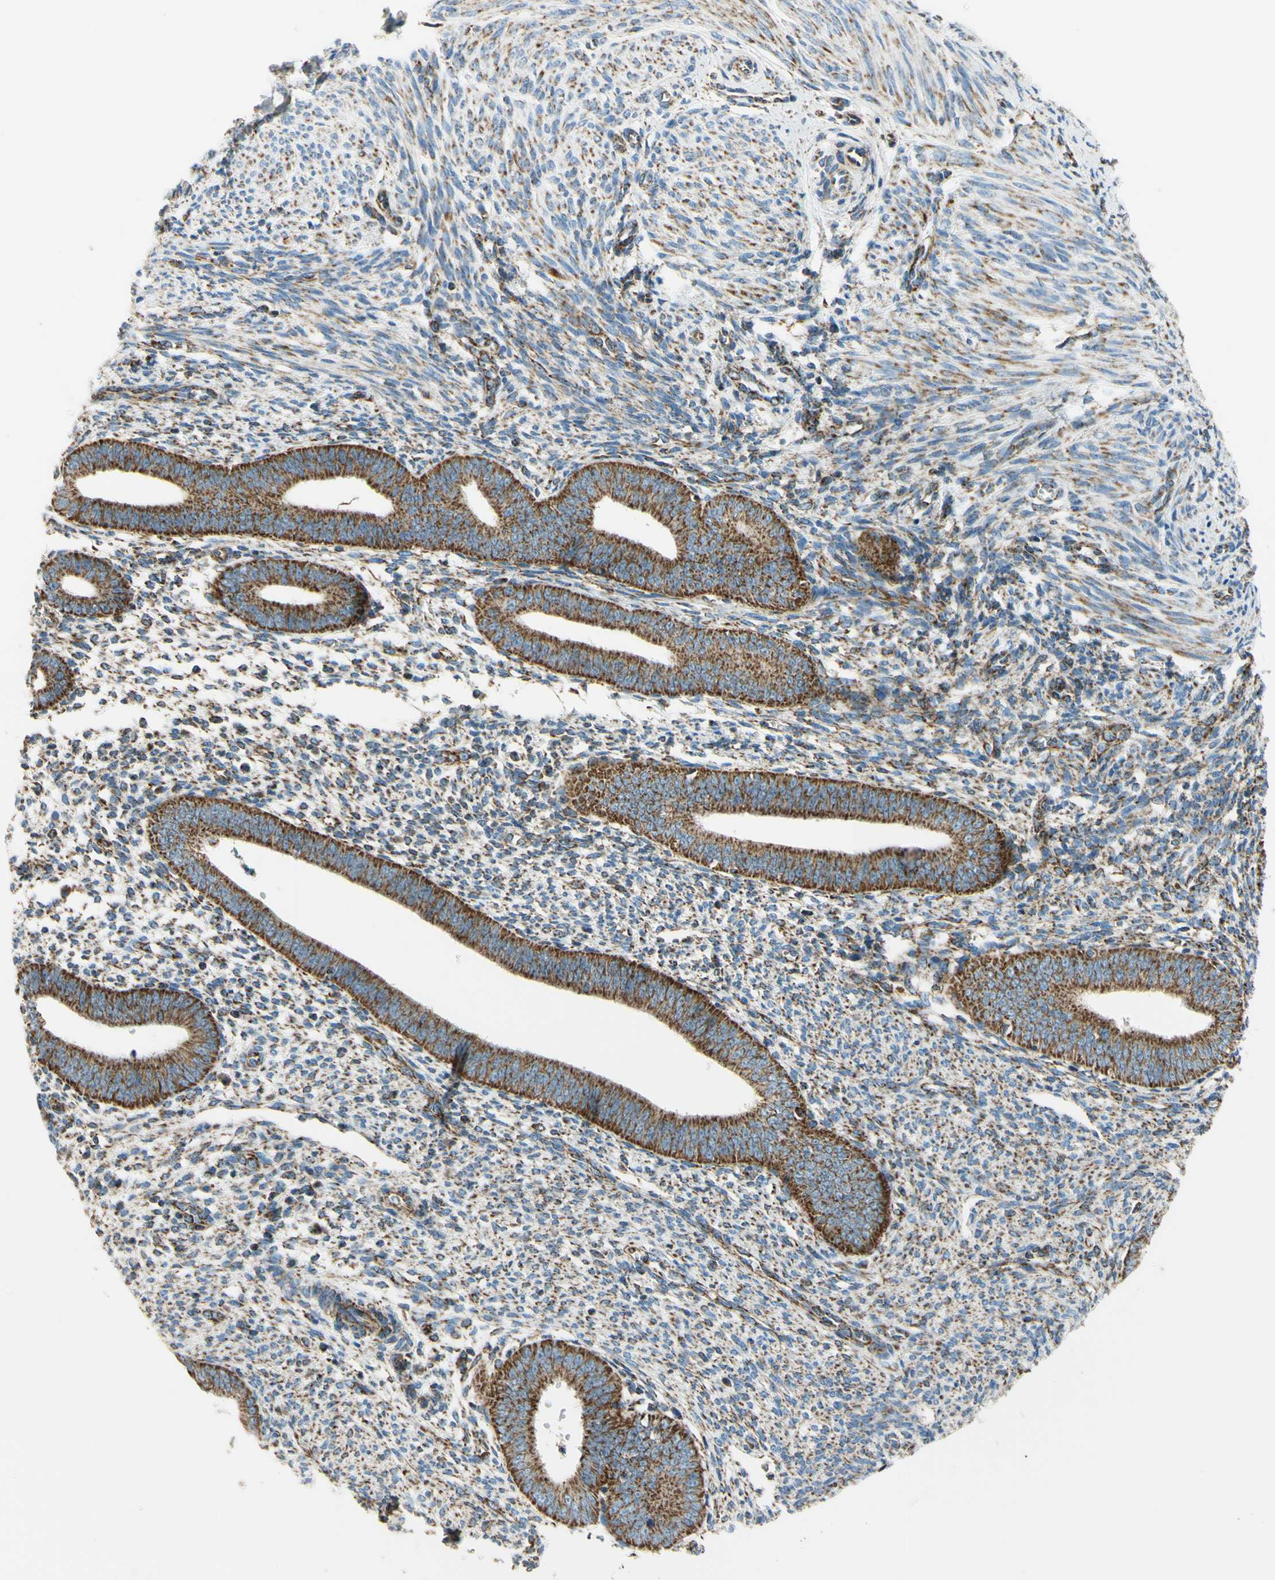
{"staining": {"intensity": "moderate", "quantity": "25%-75%", "location": "cytoplasmic/membranous"}, "tissue": "endometrium", "cell_type": "Cells in endometrial stroma", "image_type": "normal", "snomed": [{"axis": "morphology", "description": "Normal tissue, NOS"}, {"axis": "topography", "description": "Endometrium"}], "caption": "Endometrium stained for a protein (brown) exhibits moderate cytoplasmic/membranous positive expression in about 25%-75% of cells in endometrial stroma.", "gene": "MAVS", "patient": {"sex": "female", "age": 35}}